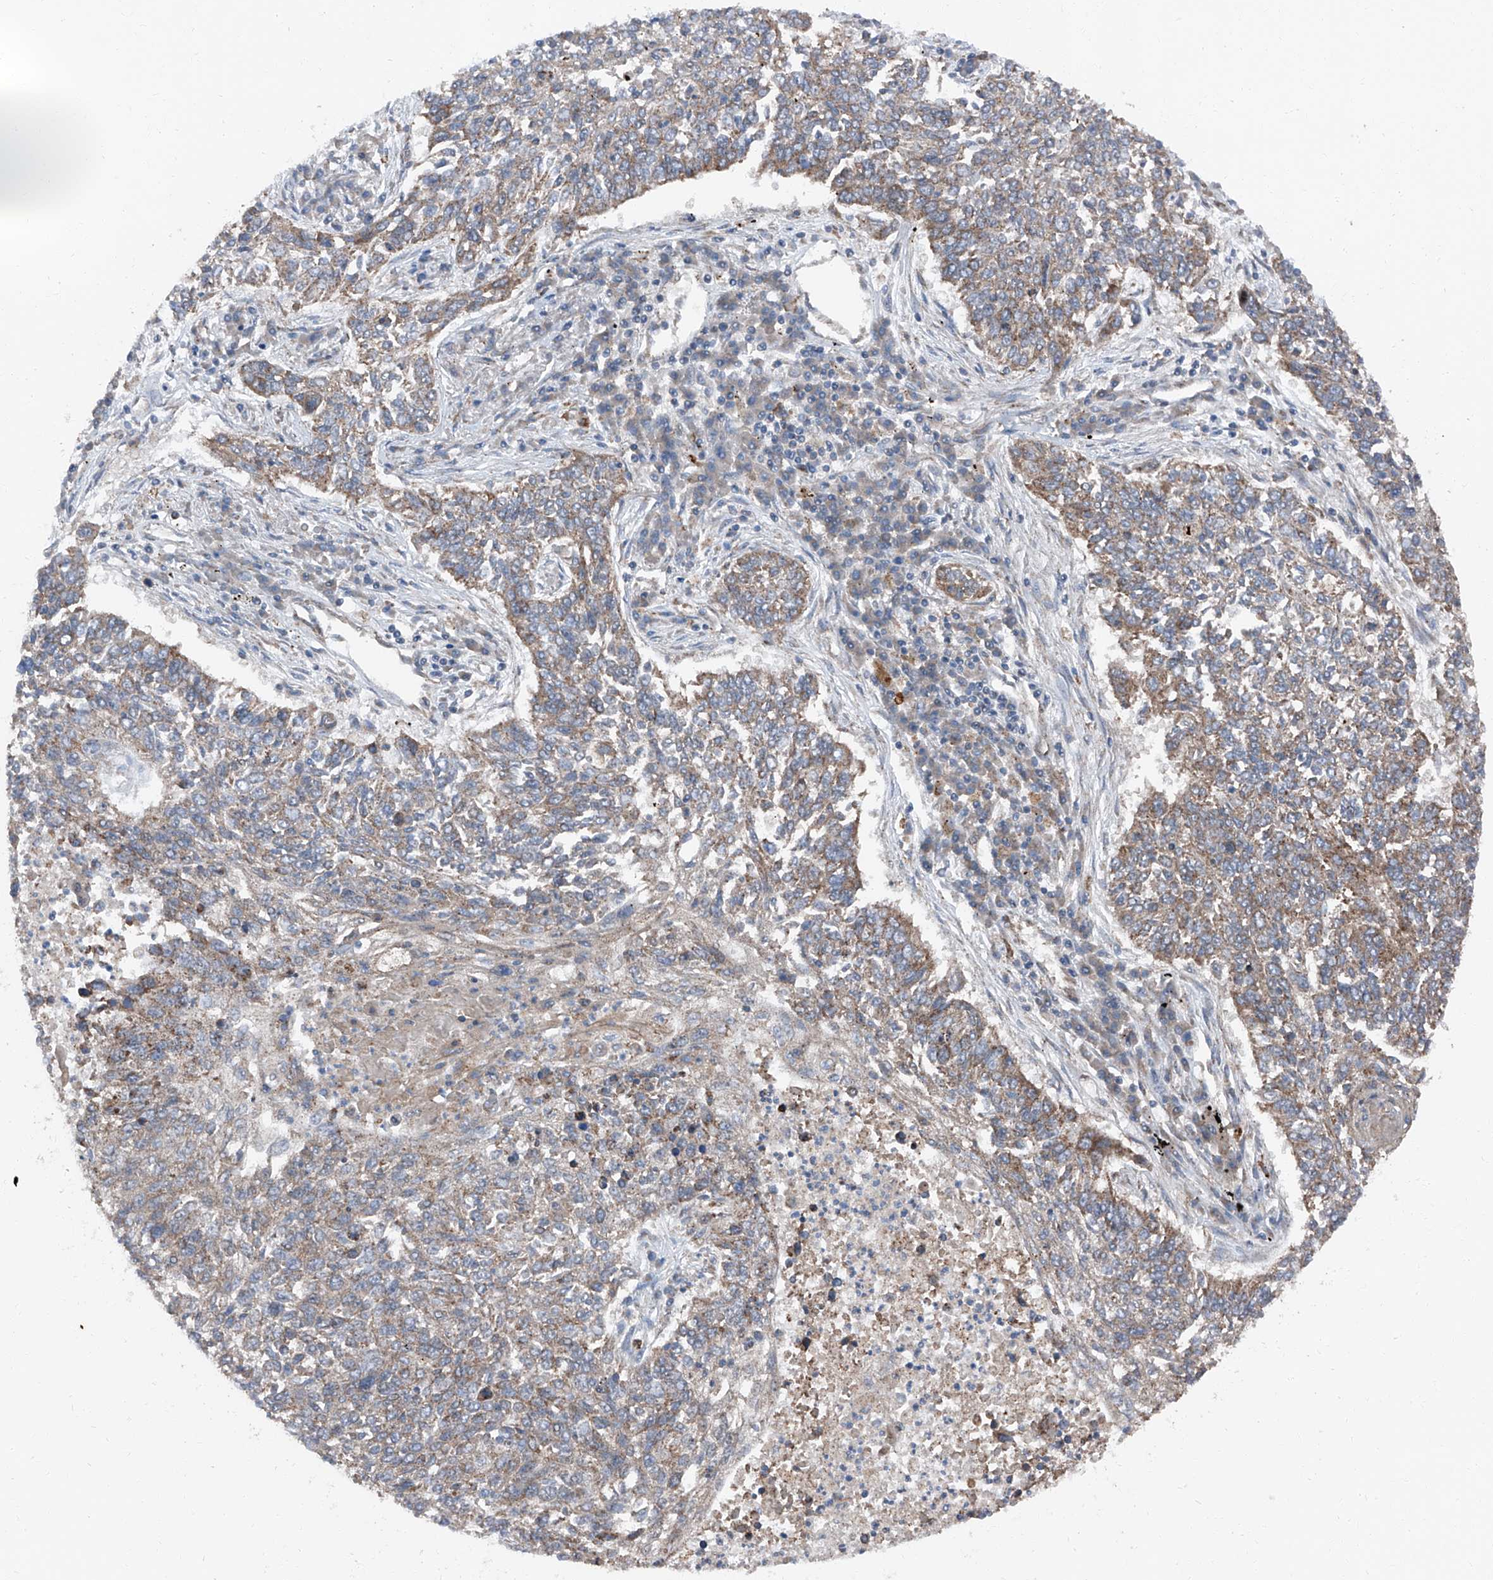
{"staining": {"intensity": "weak", "quantity": ">75%", "location": "cytoplasmic/membranous"}, "tissue": "lung cancer", "cell_type": "Tumor cells", "image_type": "cancer", "snomed": [{"axis": "morphology", "description": "Normal tissue, NOS"}, {"axis": "morphology", "description": "Squamous cell carcinoma, NOS"}, {"axis": "topography", "description": "Cartilage tissue"}, {"axis": "topography", "description": "Bronchus"}, {"axis": "topography", "description": "Lung"}], "caption": "Brown immunohistochemical staining in lung cancer exhibits weak cytoplasmic/membranous expression in about >75% of tumor cells.", "gene": "LIMK1", "patient": {"sex": "female", "age": 49}}